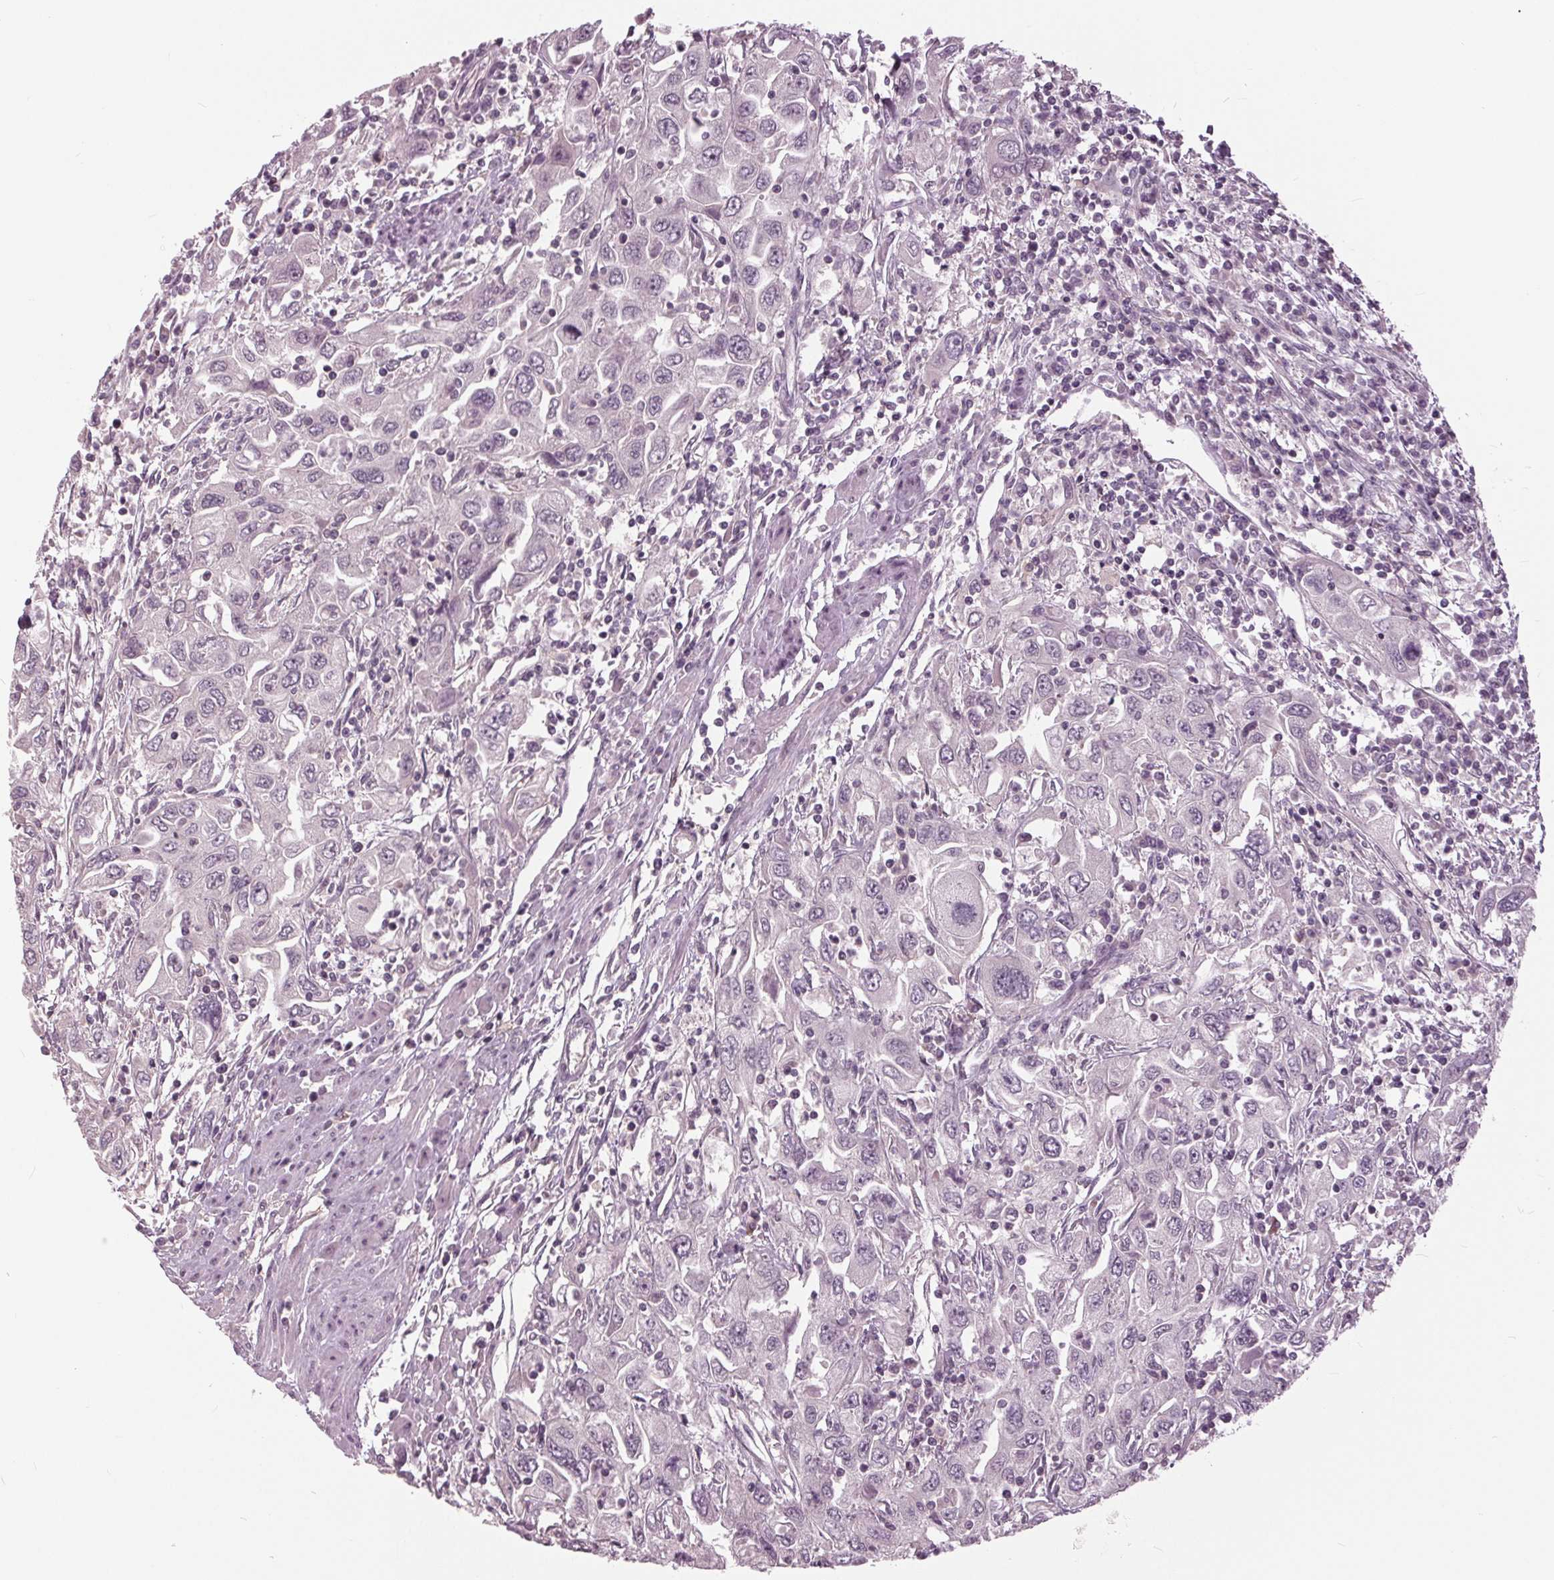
{"staining": {"intensity": "negative", "quantity": "none", "location": "none"}, "tissue": "urothelial cancer", "cell_type": "Tumor cells", "image_type": "cancer", "snomed": [{"axis": "morphology", "description": "Urothelial carcinoma, High grade"}, {"axis": "topography", "description": "Urinary bladder"}], "caption": "Immunohistochemistry photomicrograph of neoplastic tissue: urothelial cancer stained with DAB (3,3'-diaminobenzidine) displays no significant protein staining in tumor cells. (Immunohistochemistry (ihc), brightfield microscopy, high magnification).", "gene": "SIGLEC6", "patient": {"sex": "male", "age": 76}}